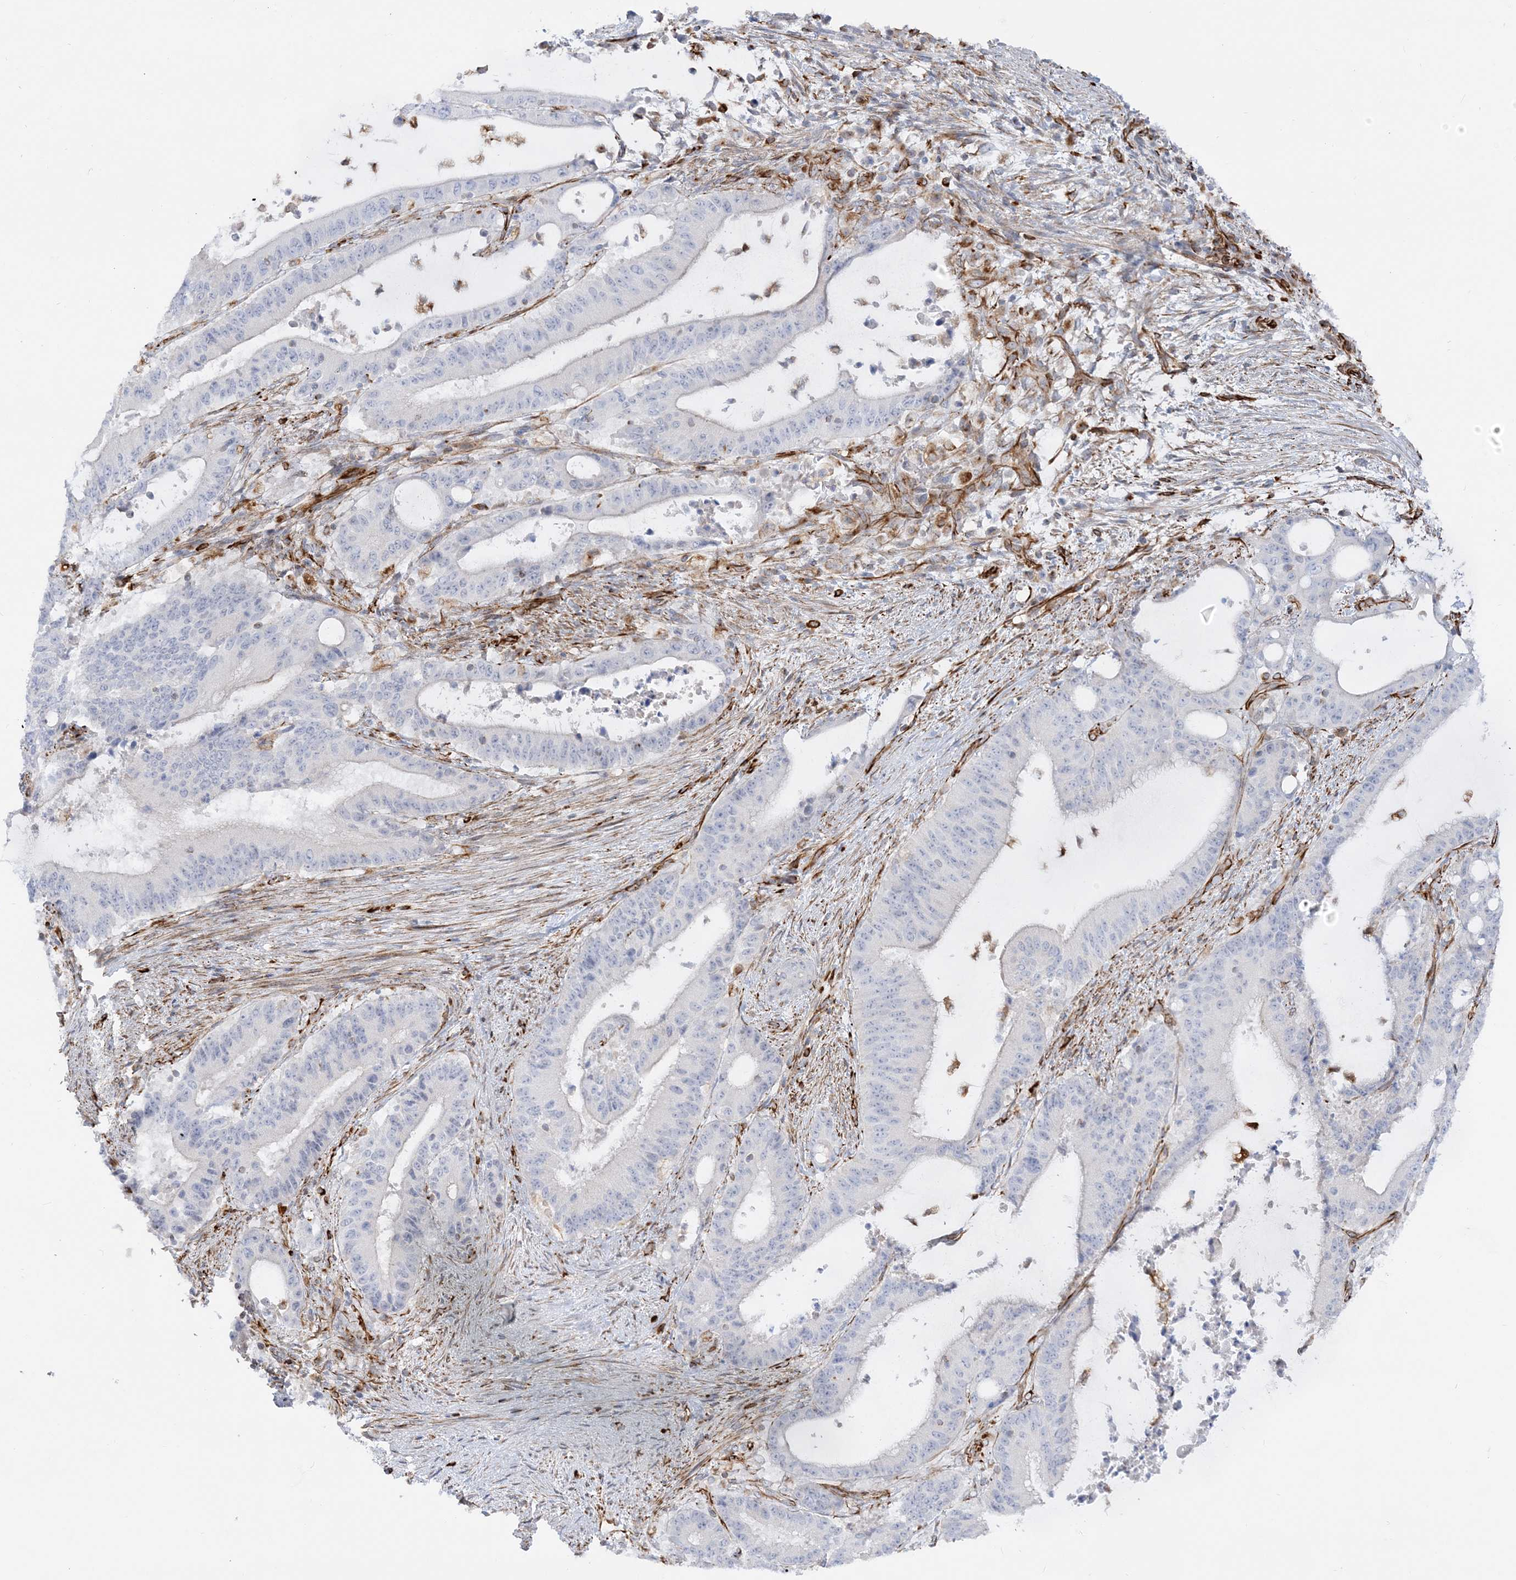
{"staining": {"intensity": "negative", "quantity": "none", "location": "none"}, "tissue": "liver cancer", "cell_type": "Tumor cells", "image_type": "cancer", "snomed": [{"axis": "morphology", "description": "Normal tissue, NOS"}, {"axis": "morphology", "description": "Cholangiocarcinoma"}, {"axis": "topography", "description": "Liver"}, {"axis": "topography", "description": "Peripheral nerve tissue"}], "caption": "Immunohistochemistry (IHC) of human liver cholangiocarcinoma demonstrates no expression in tumor cells. (Stains: DAB (3,3'-diaminobenzidine) immunohistochemistry with hematoxylin counter stain, Microscopy: brightfield microscopy at high magnification).", "gene": "SCLT1", "patient": {"sex": "female", "age": 73}}